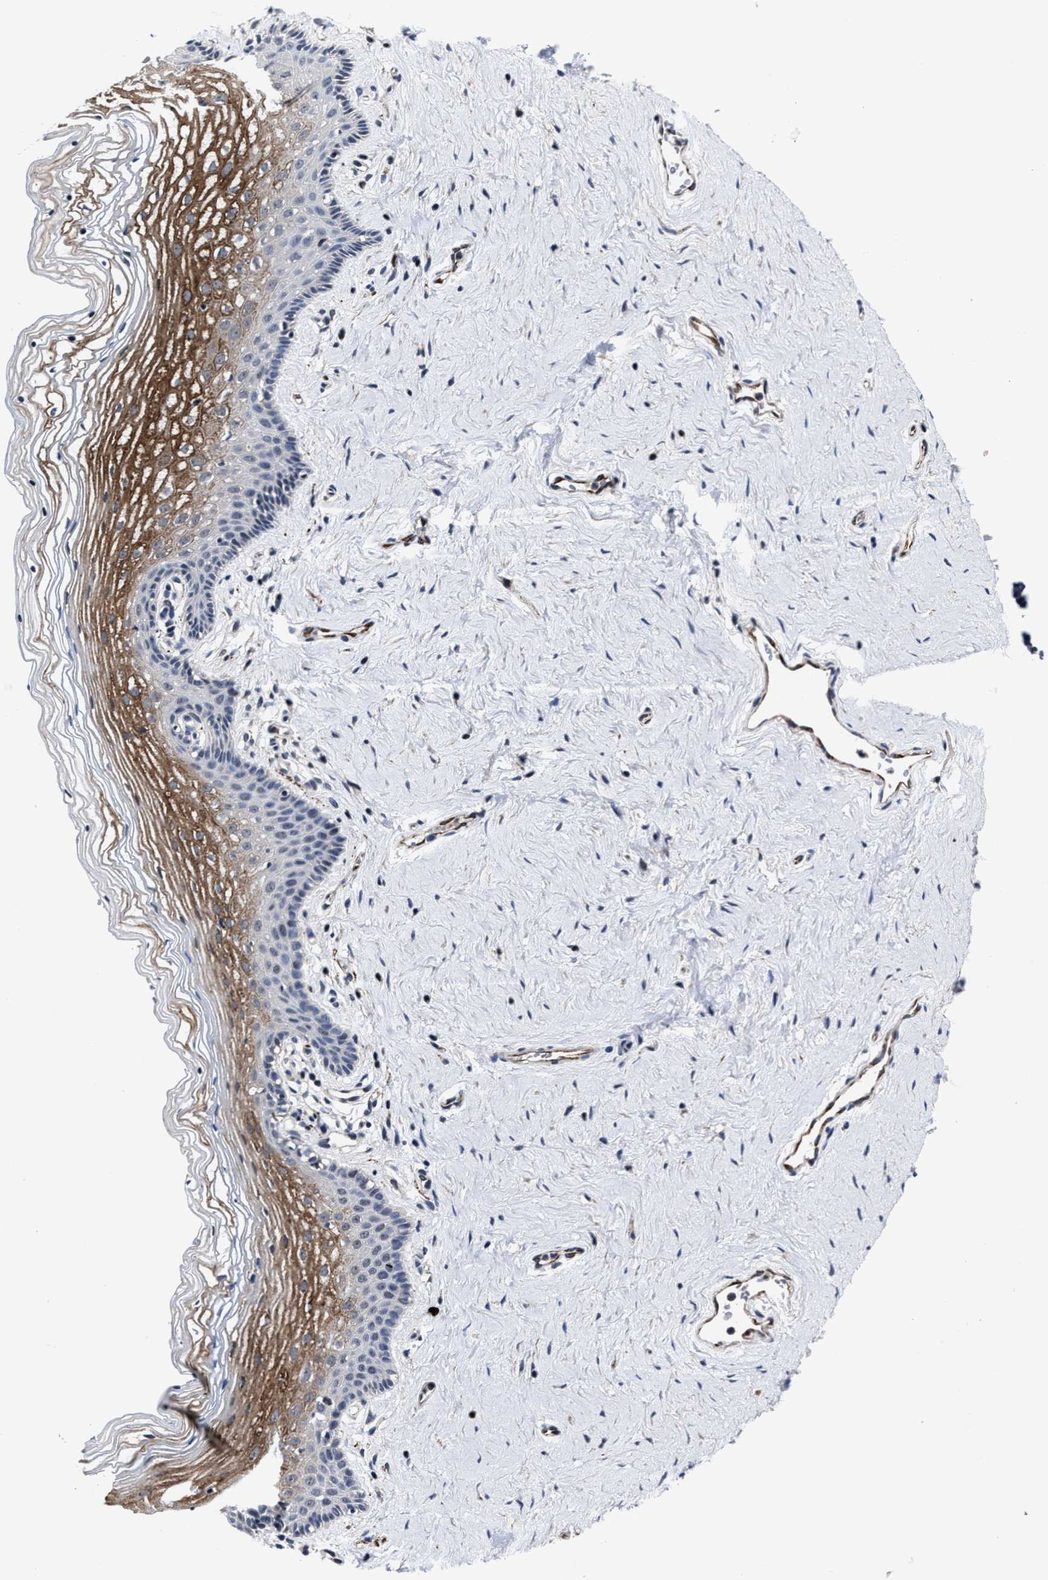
{"staining": {"intensity": "moderate", "quantity": "25%-75%", "location": "cytoplasmic/membranous"}, "tissue": "vagina", "cell_type": "Squamous epithelial cells", "image_type": "normal", "snomed": [{"axis": "morphology", "description": "Normal tissue, NOS"}, {"axis": "topography", "description": "Vagina"}], "caption": "Immunohistochemical staining of benign vagina shows moderate cytoplasmic/membranous protein positivity in approximately 25%-75% of squamous epithelial cells.", "gene": "RSBN1L", "patient": {"sex": "female", "age": 32}}